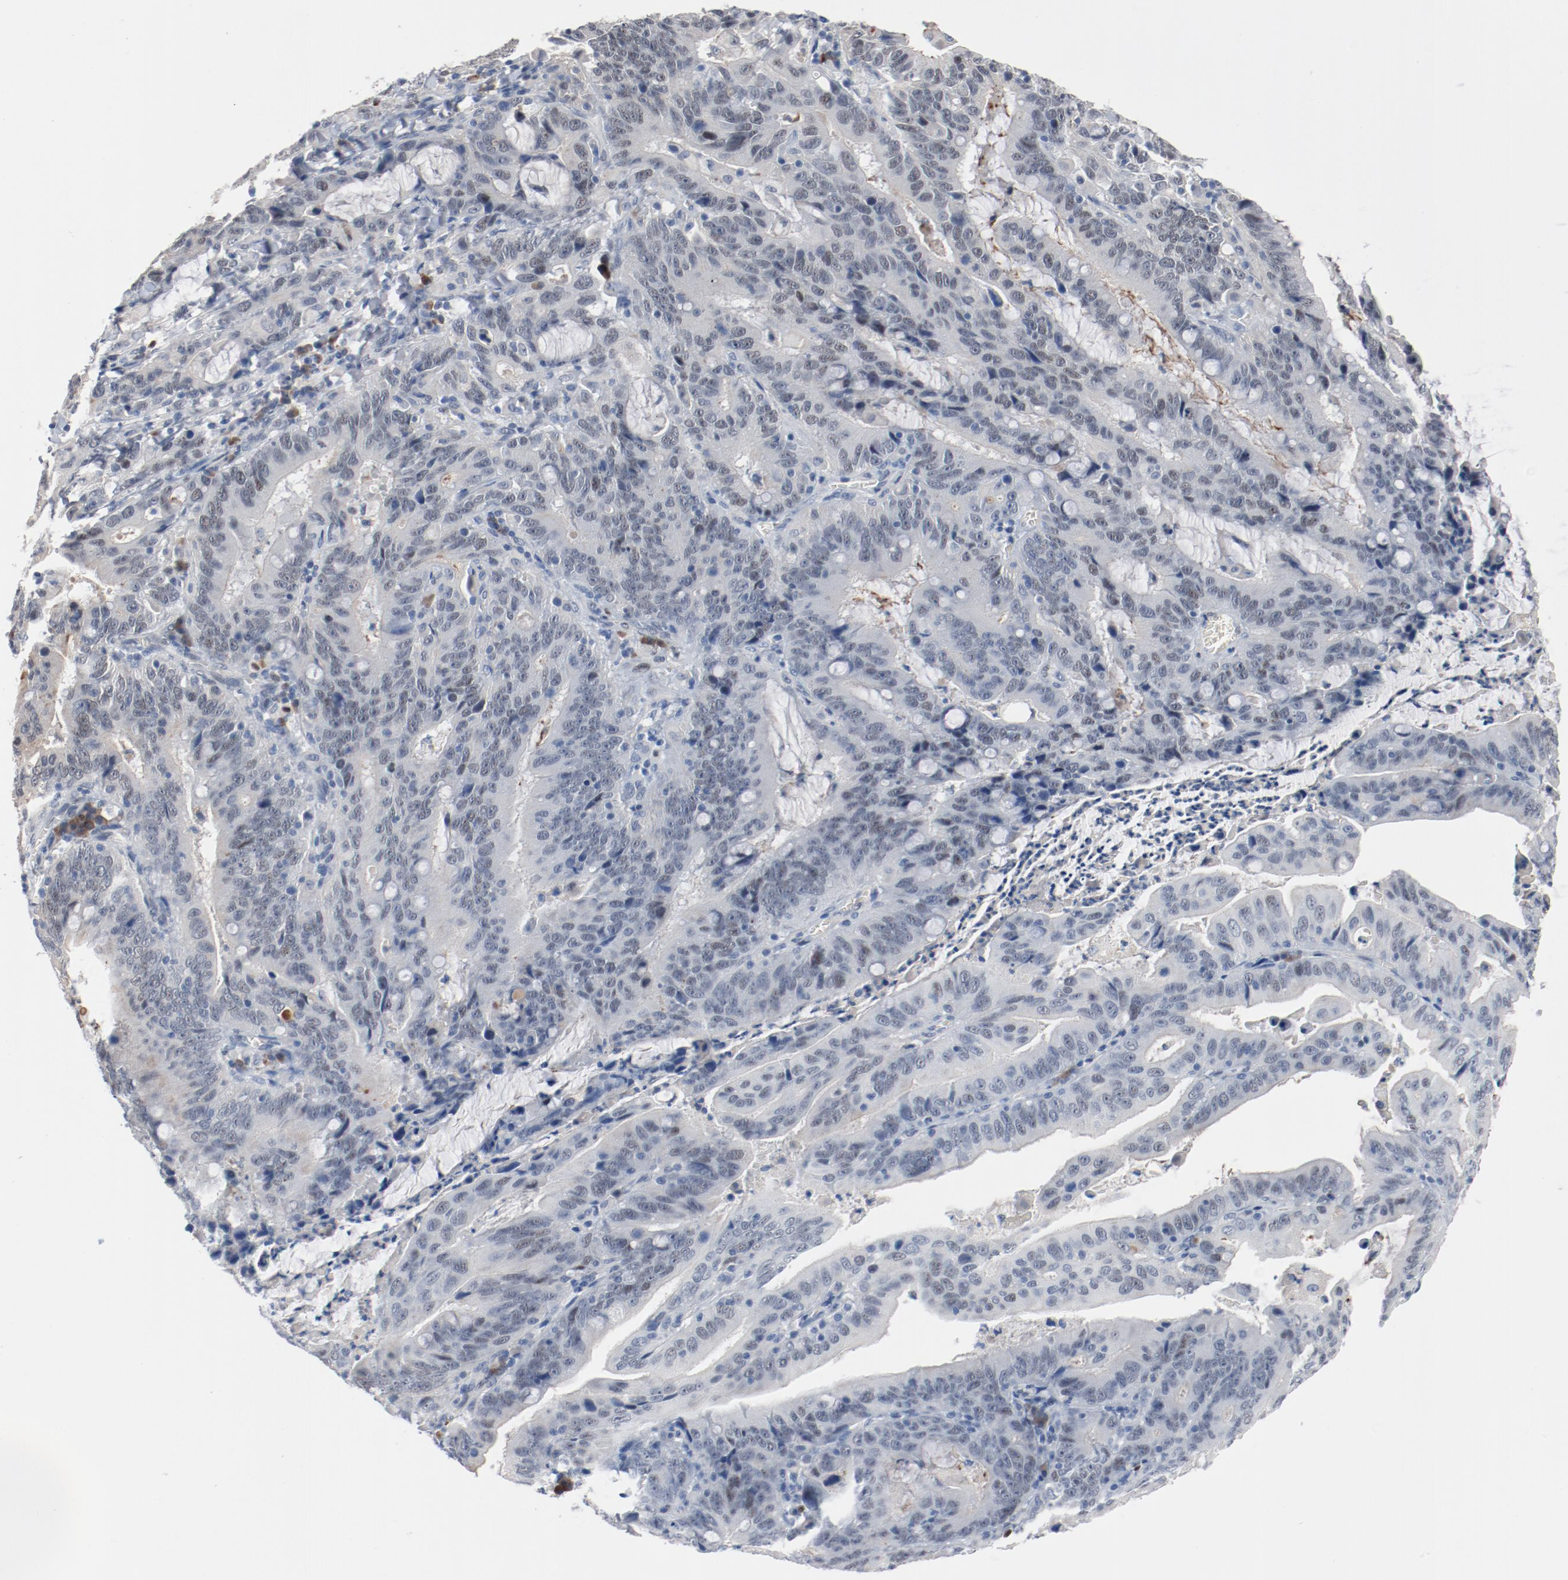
{"staining": {"intensity": "negative", "quantity": "none", "location": "none"}, "tissue": "stomach cancer", "cell_type": "Tumor cells", "image_type": "cancer", "snomed": [{"axis": "morphology", "description": "Adenocarcinoma, NOS"}, {"axis": "topography", "description": "Stomach, upper"}], "caption": "An immunohistochemistry (IHC) histopathology image of stomach adenocarcinoma is shown. There is no staining in tumor cells of stomach adenocarcinoma.", "gene": "FOXP1", "patient": {"sex": "male", "age": 63}}